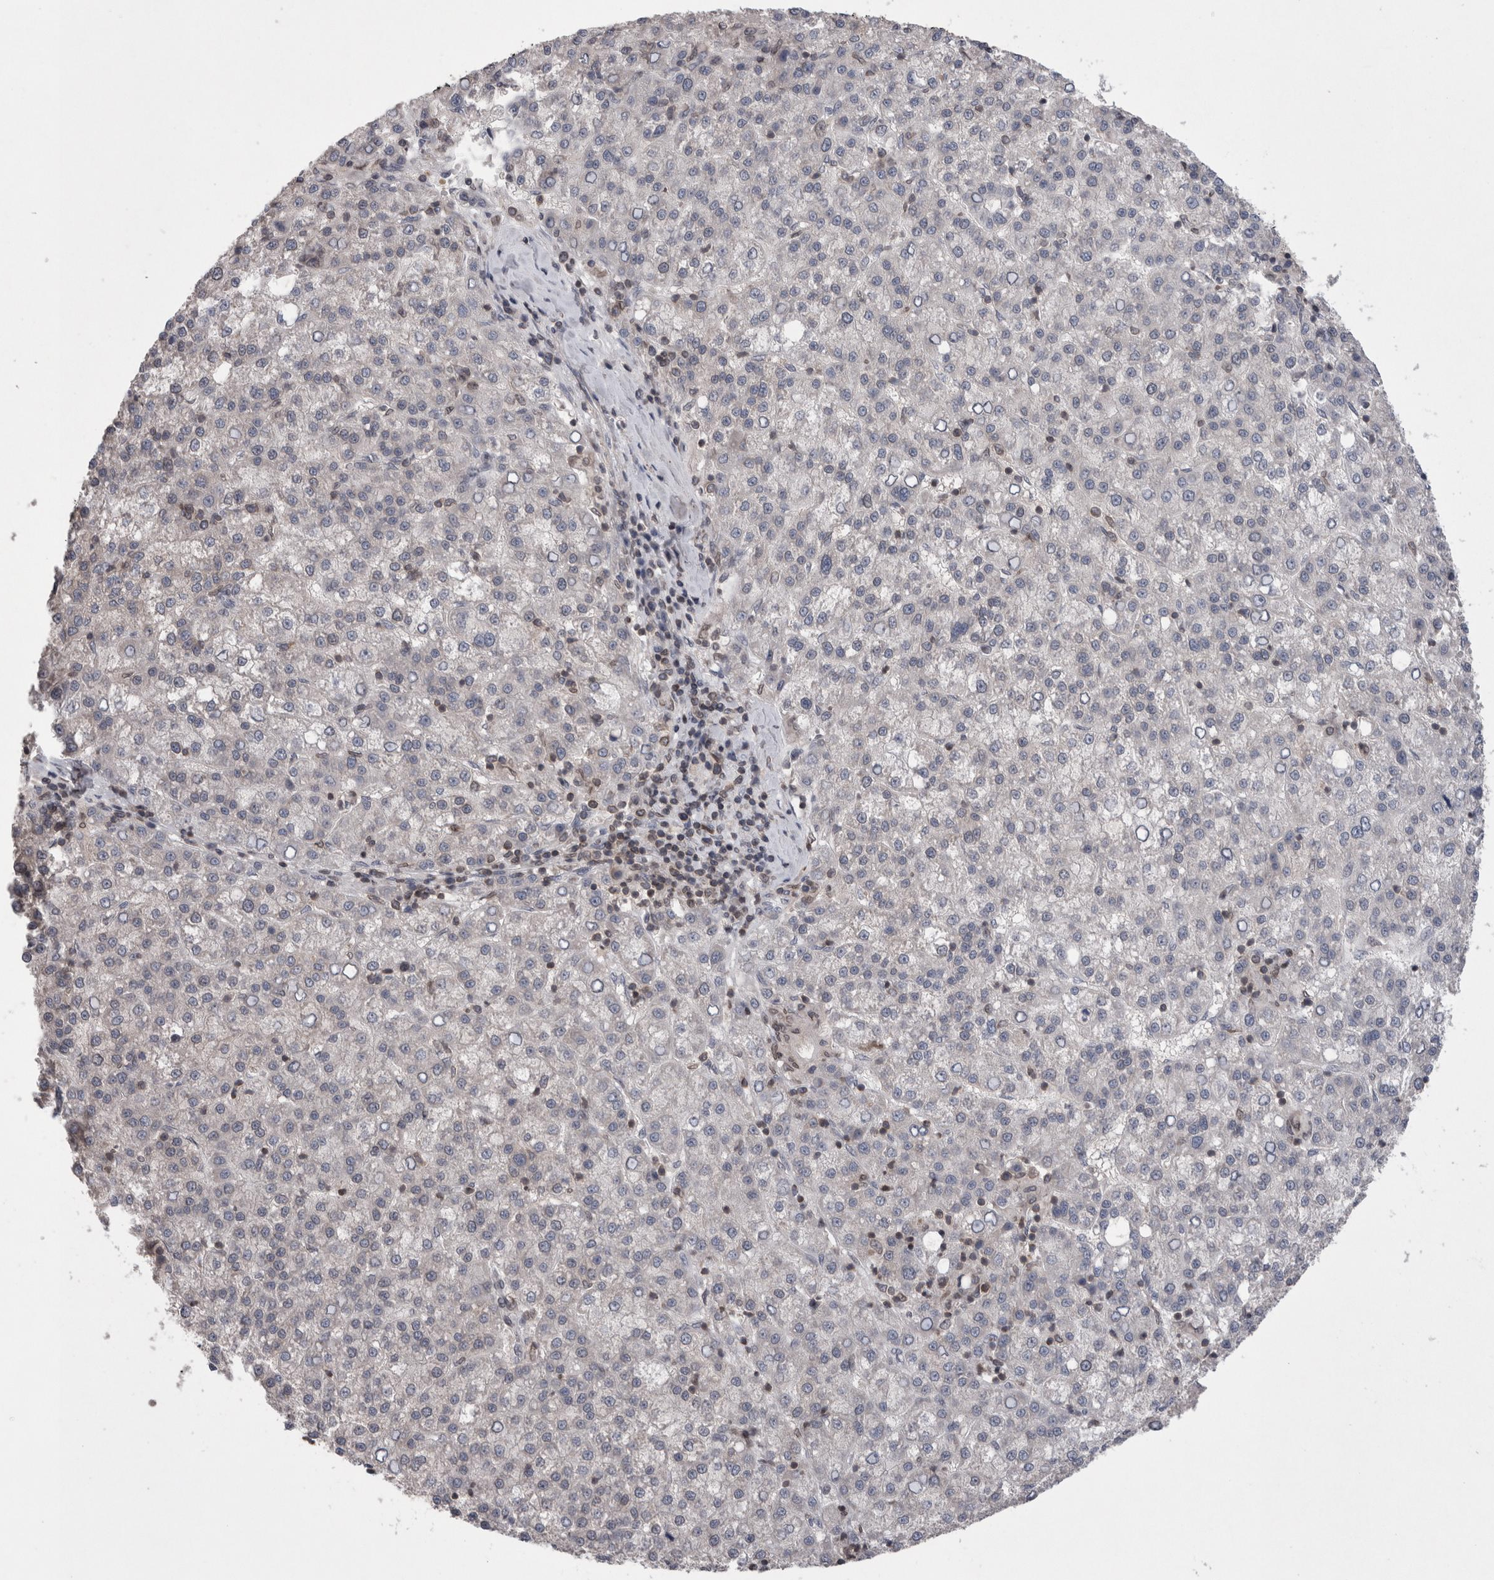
{"staining": {"intensity": "negative", "quantity": "none", "location": "none"}, "tissue": "liver cancer", "cell_type": "Tumor cells", "image_type": "cancer", "snomed": [{"axis": "morphology", "description": "Carcinoma, Hepatocellular, NOS"}, {"axis": "topography", "description": "Liver"}], "caption": "Protein analysis of hepatocellular carcinoma (liver) demonstrates no significant staining in tumor cells.", "gene": "DARS2", "patient": {"sex": "female", "age": 58}}